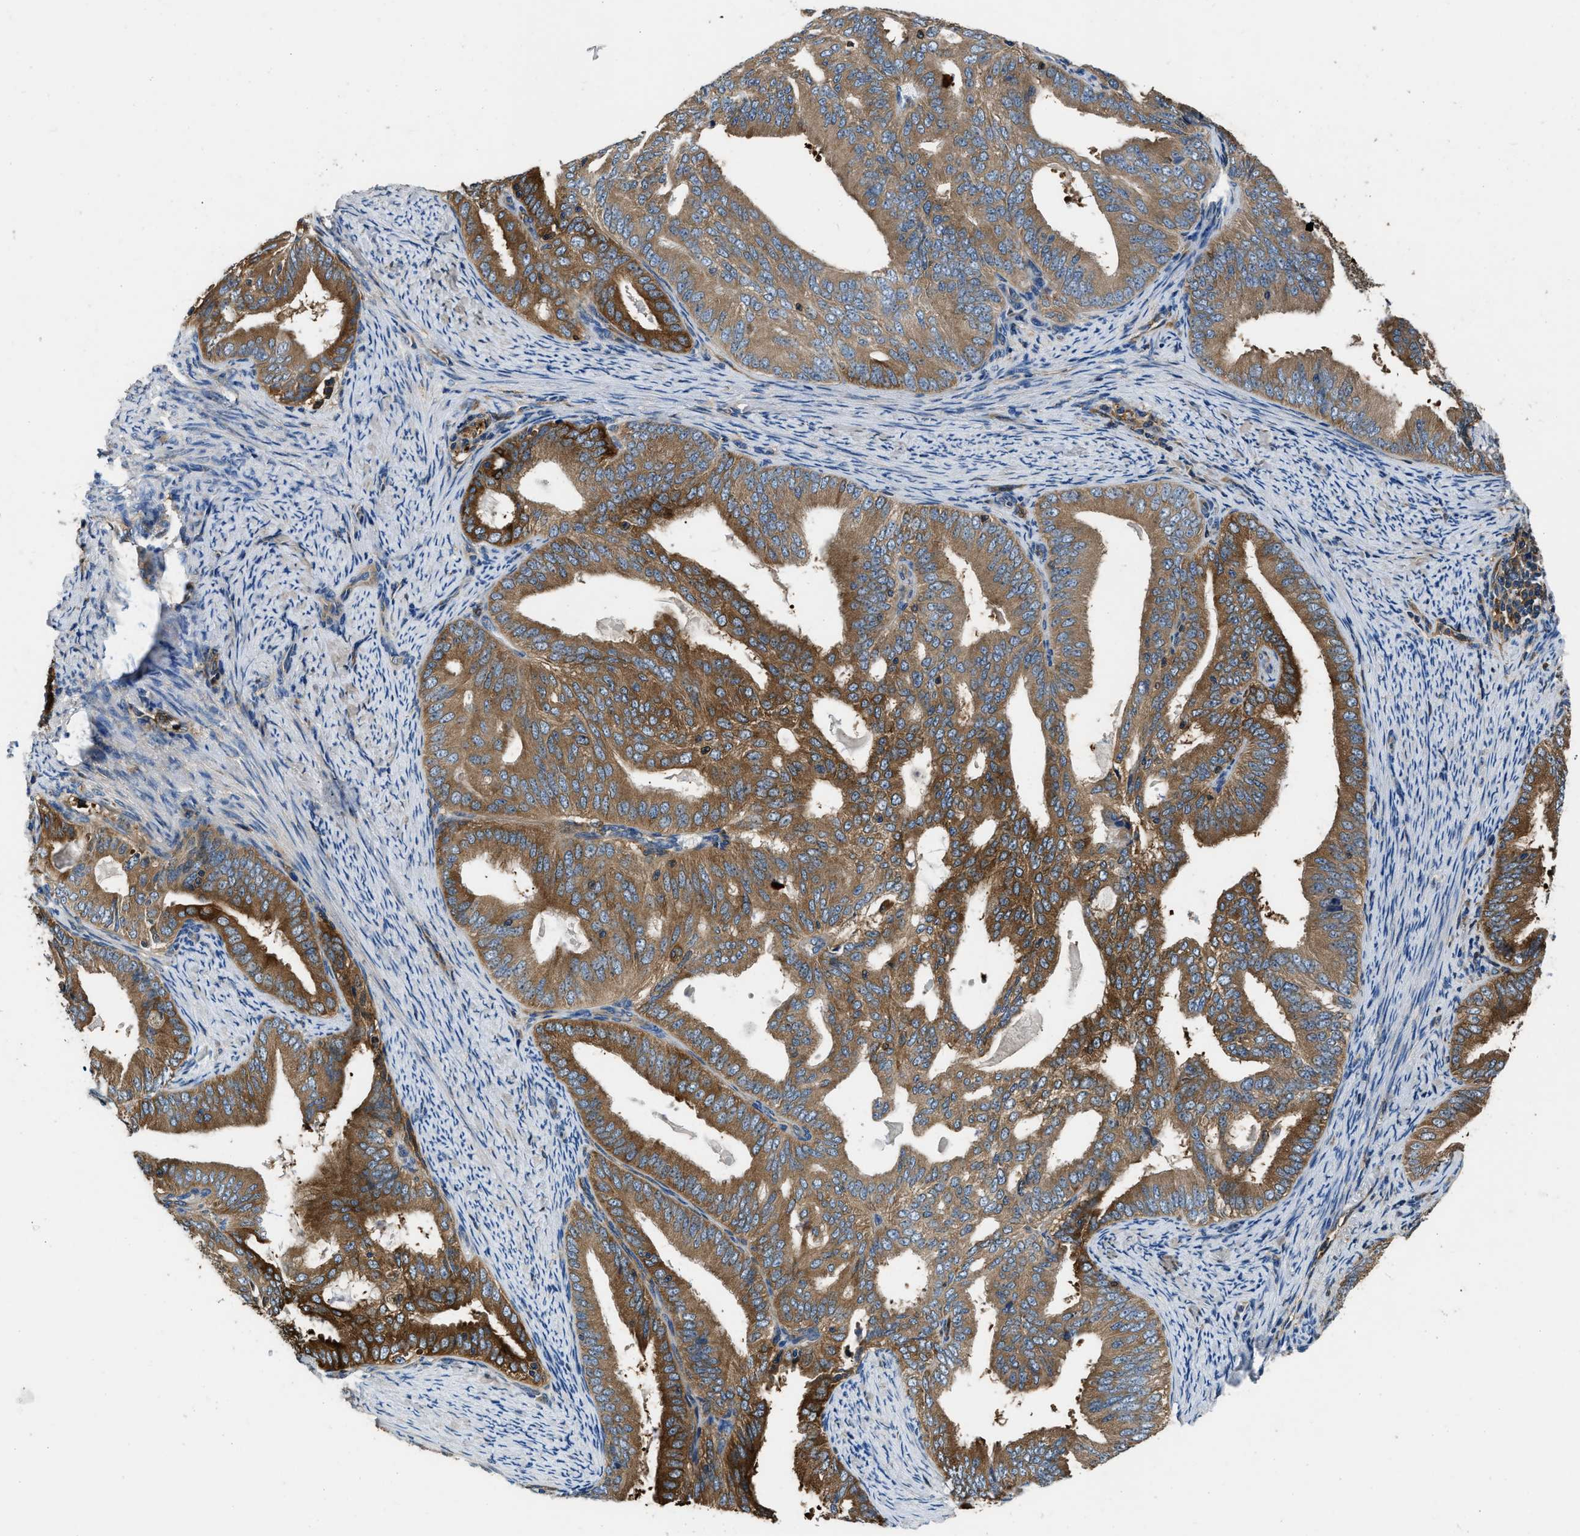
{"staining": {"intensity": "strong", "quantity": ">75%", "location": "cytoplasmic/membranous"}, "tissue": "endometrial cancer", "cell_type": "Tumor cells", "image_type": "cancer", "snomed": [{"axis": "morphology", "description": "Adenocarcinoma, NOS"}, {"axis": "topography", "description": "Endometrium"}], "caption": "Endometrial cancer stained with DAB (3,3'-diaminobenzidine) immunohistochemistry (IHC) exhibits high levels of strong cytoplasmic/membranous expression in about >75% of tumor cells.", "gene": "PKM", "patient": {"sex": "female", "age": 58}}